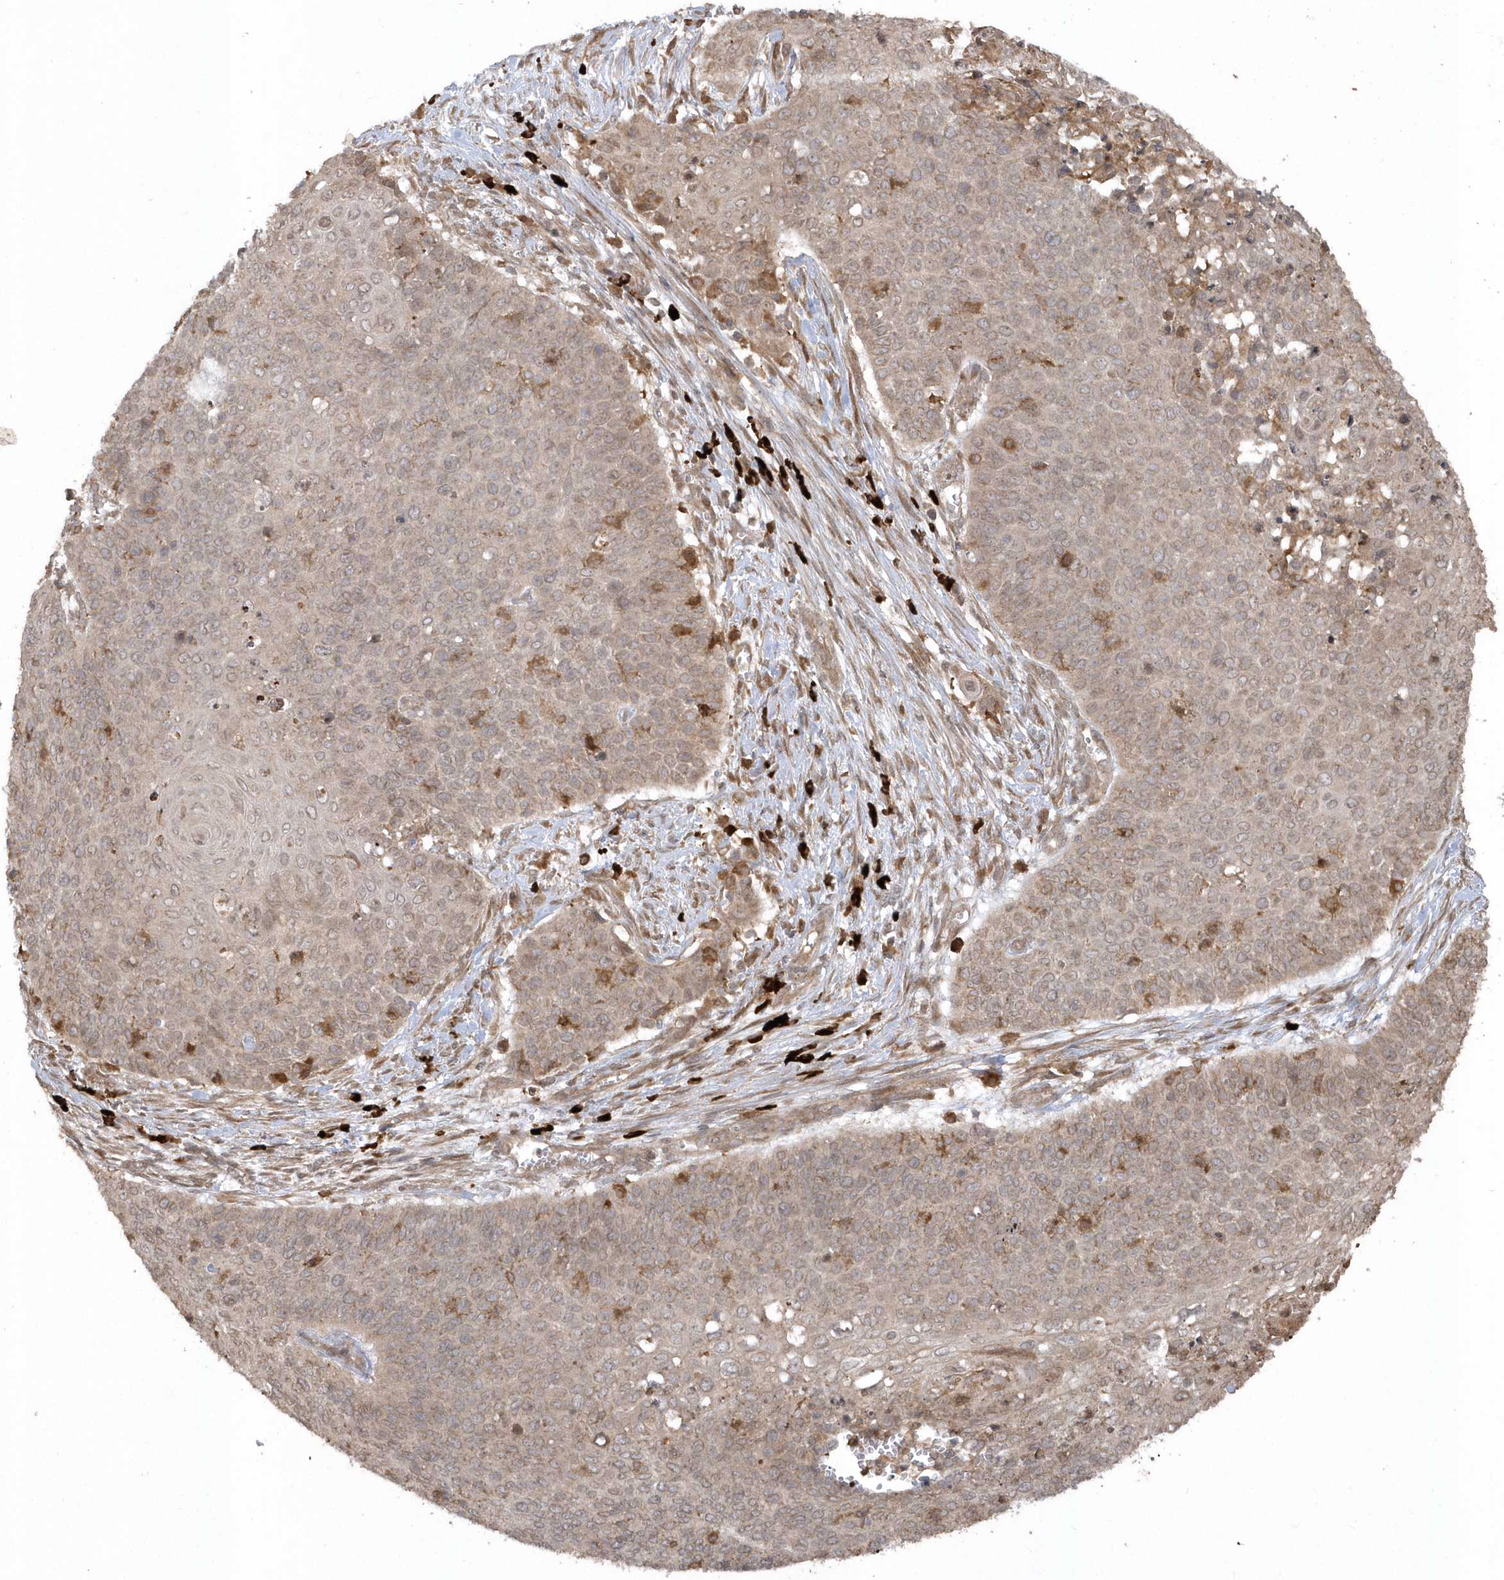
{"staining": {"intensity": "weak", "quantity": "25%-75%", "location": "cytoplasmic/membranous"}, "tissue": "cervical cancer", "cell_type": "Tumor cells", "image_type": "cancer", "snomed": [{"axis": "morphology", "description": "Squamous cell carcinoma, NOS"}, {"axis": "topography", "description": "Cervix"}], "caption": "This image displays immunohistochemistry staining of squamous cell carcinoma (cervical), with low weak cytoplasmic/membranous staining in about 25%-75% of tumor cells.", "gene": "HERPUD1", "patient": {"sex": "female", "age": 39}}